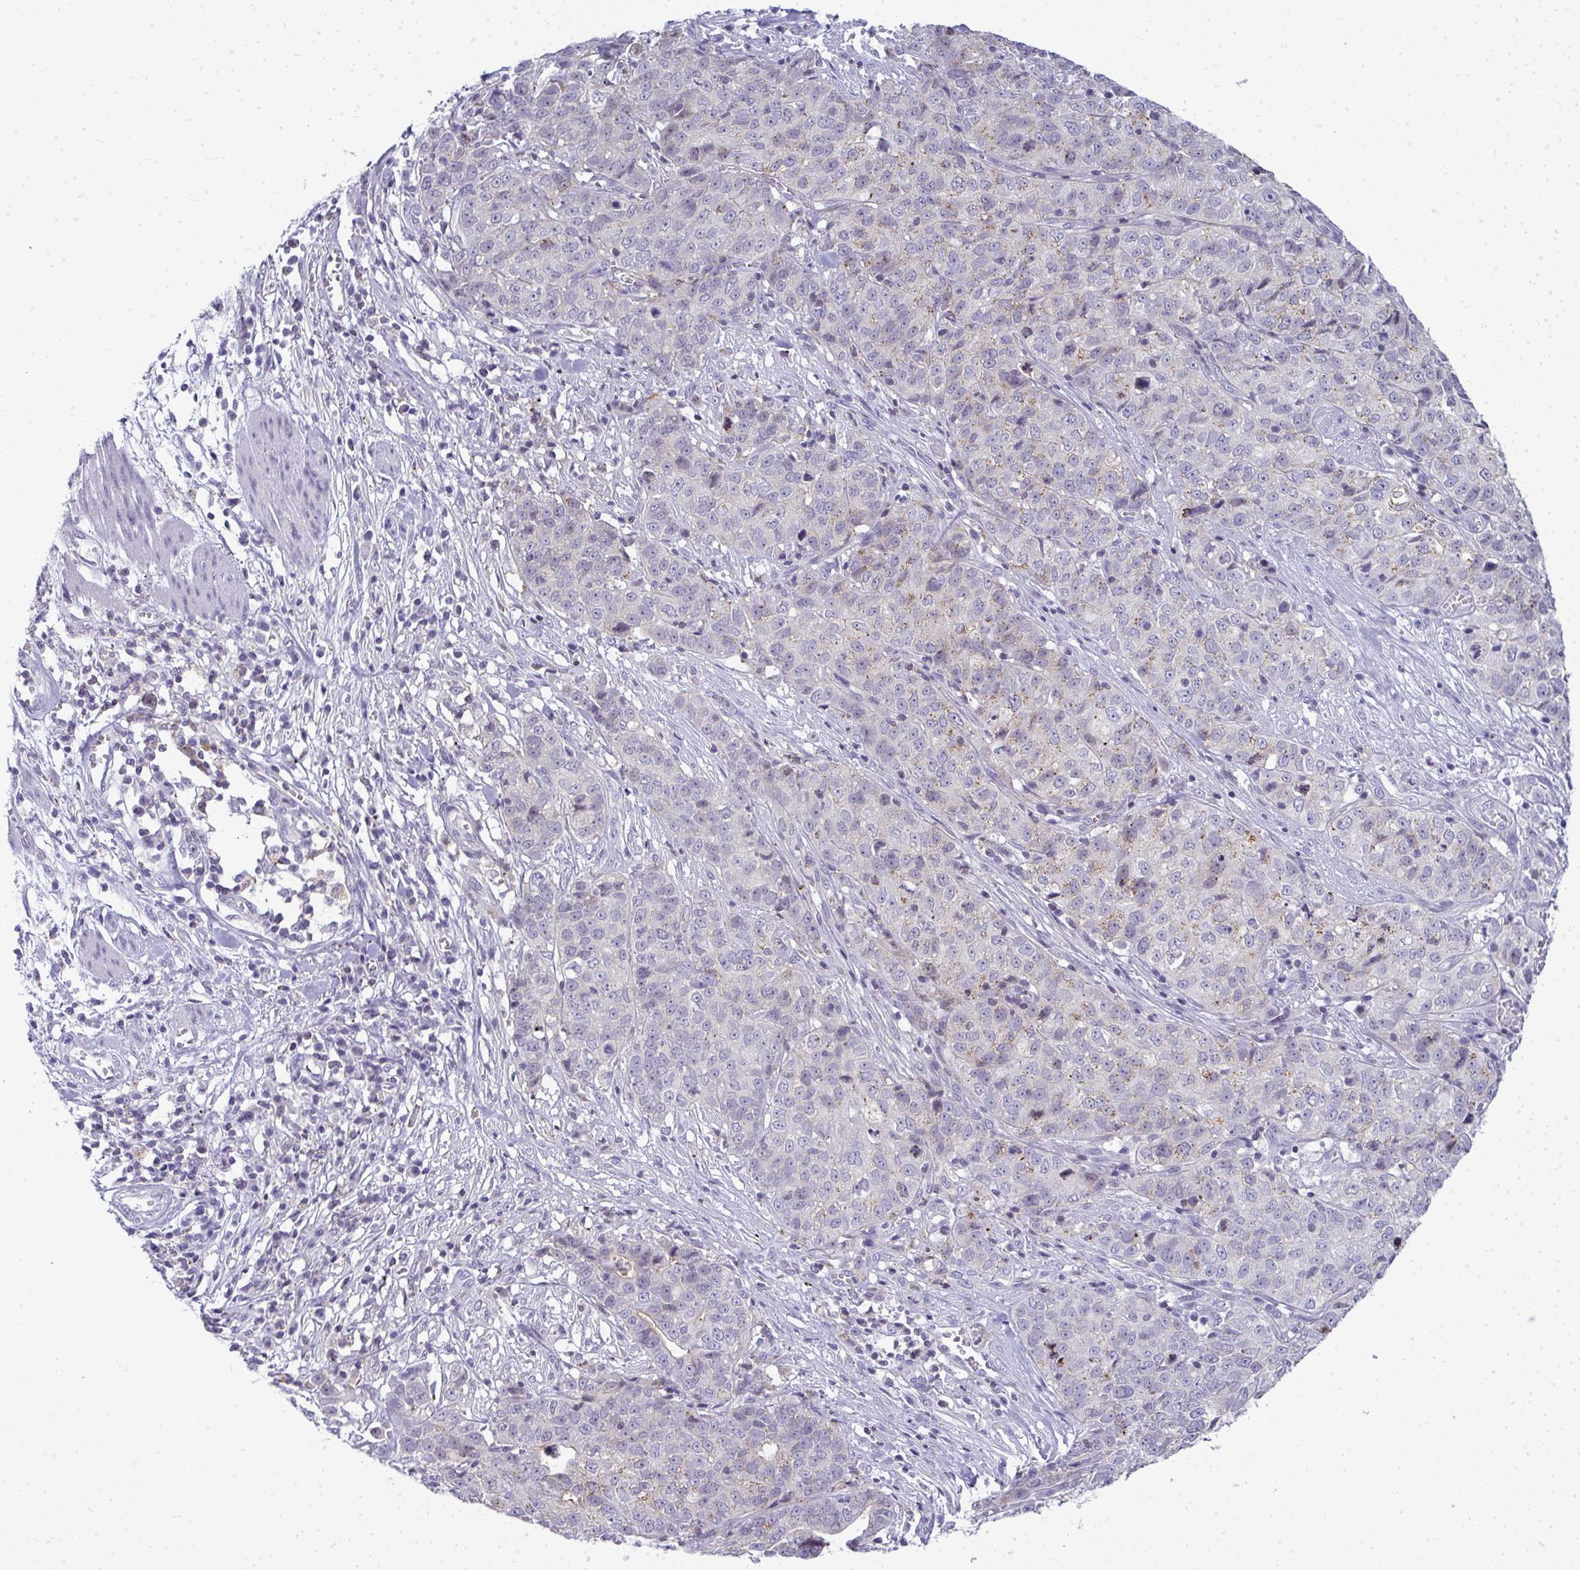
{"staining": {"intensity": "weak", "quantity": "<25%", "location": "cytoplasmic/membranous"}, "tissue": "stomach cancer", "cell_type": "Tumor cells", "image_type": "cancer", "snomed": [{"axis": "morphology", "description": "Adenocarcinoma, NOS"}, {"axis": "topography", "description": "Stomach, upper"}], "caption": "Tumor cells show no significant protein staining in stomach adenocarcinoma.", "gene": "VPS4B", "patient": {"sex": "female", "age": 67}}